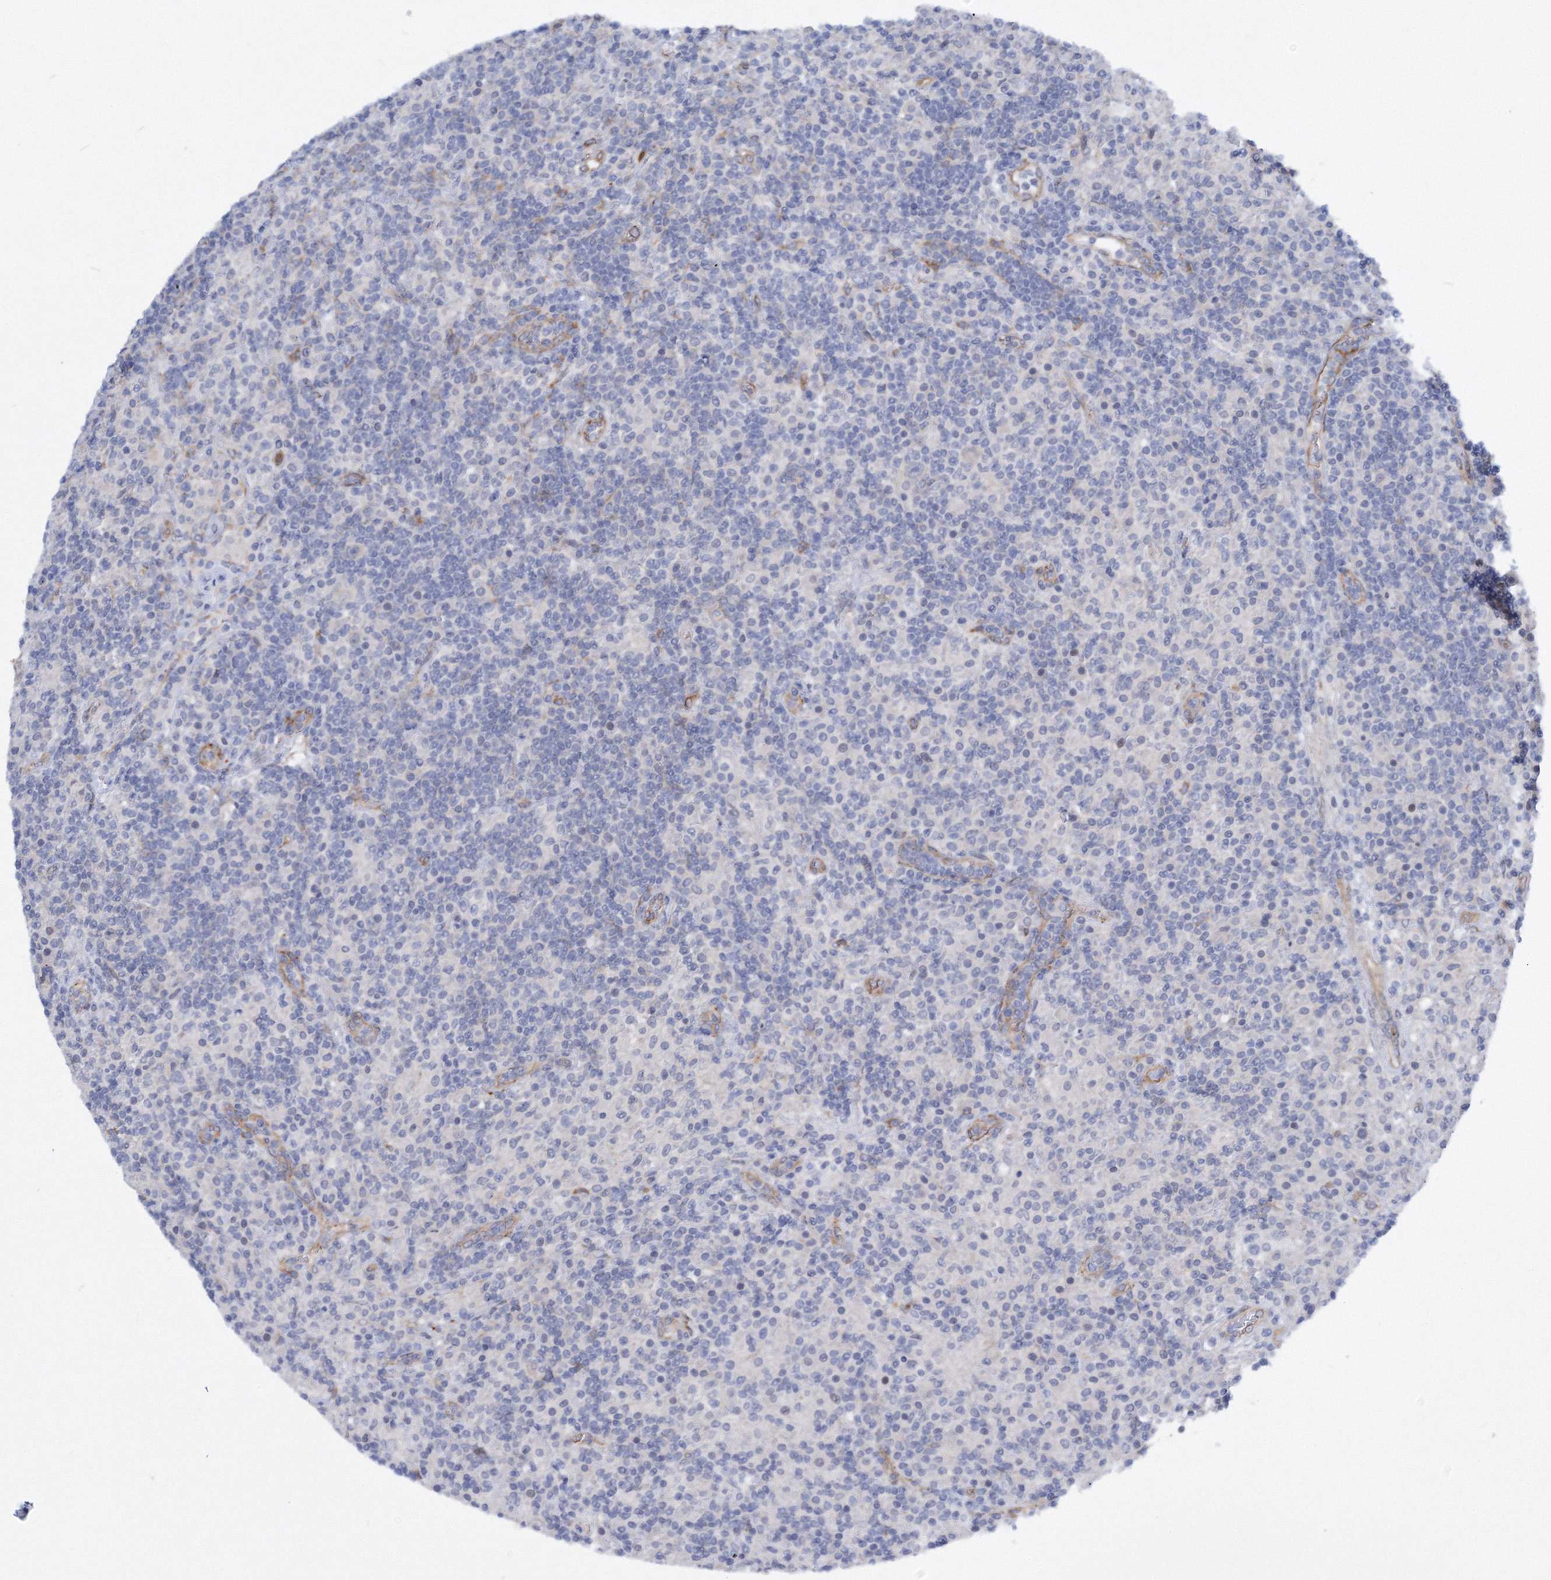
{"staining": {"intensity": "negative", "quantity": "none", "location": "none"}, "tissue": "lymphoma", "cell_type": "Tumor cells", "image_type": "cancer", "snomed": [{"axis": "morphology", "description": "Hodgkin's disease, NOS"}, {"axis": "topography", "description": "Lymph node"}], "caption": "This is an immunohistochemistry (IHC) micrograph of Hodgkin's disease. There is no positivity in tumor cells.", "gene": "TANC1", "patient": {"sex": "male", "age": 70}}